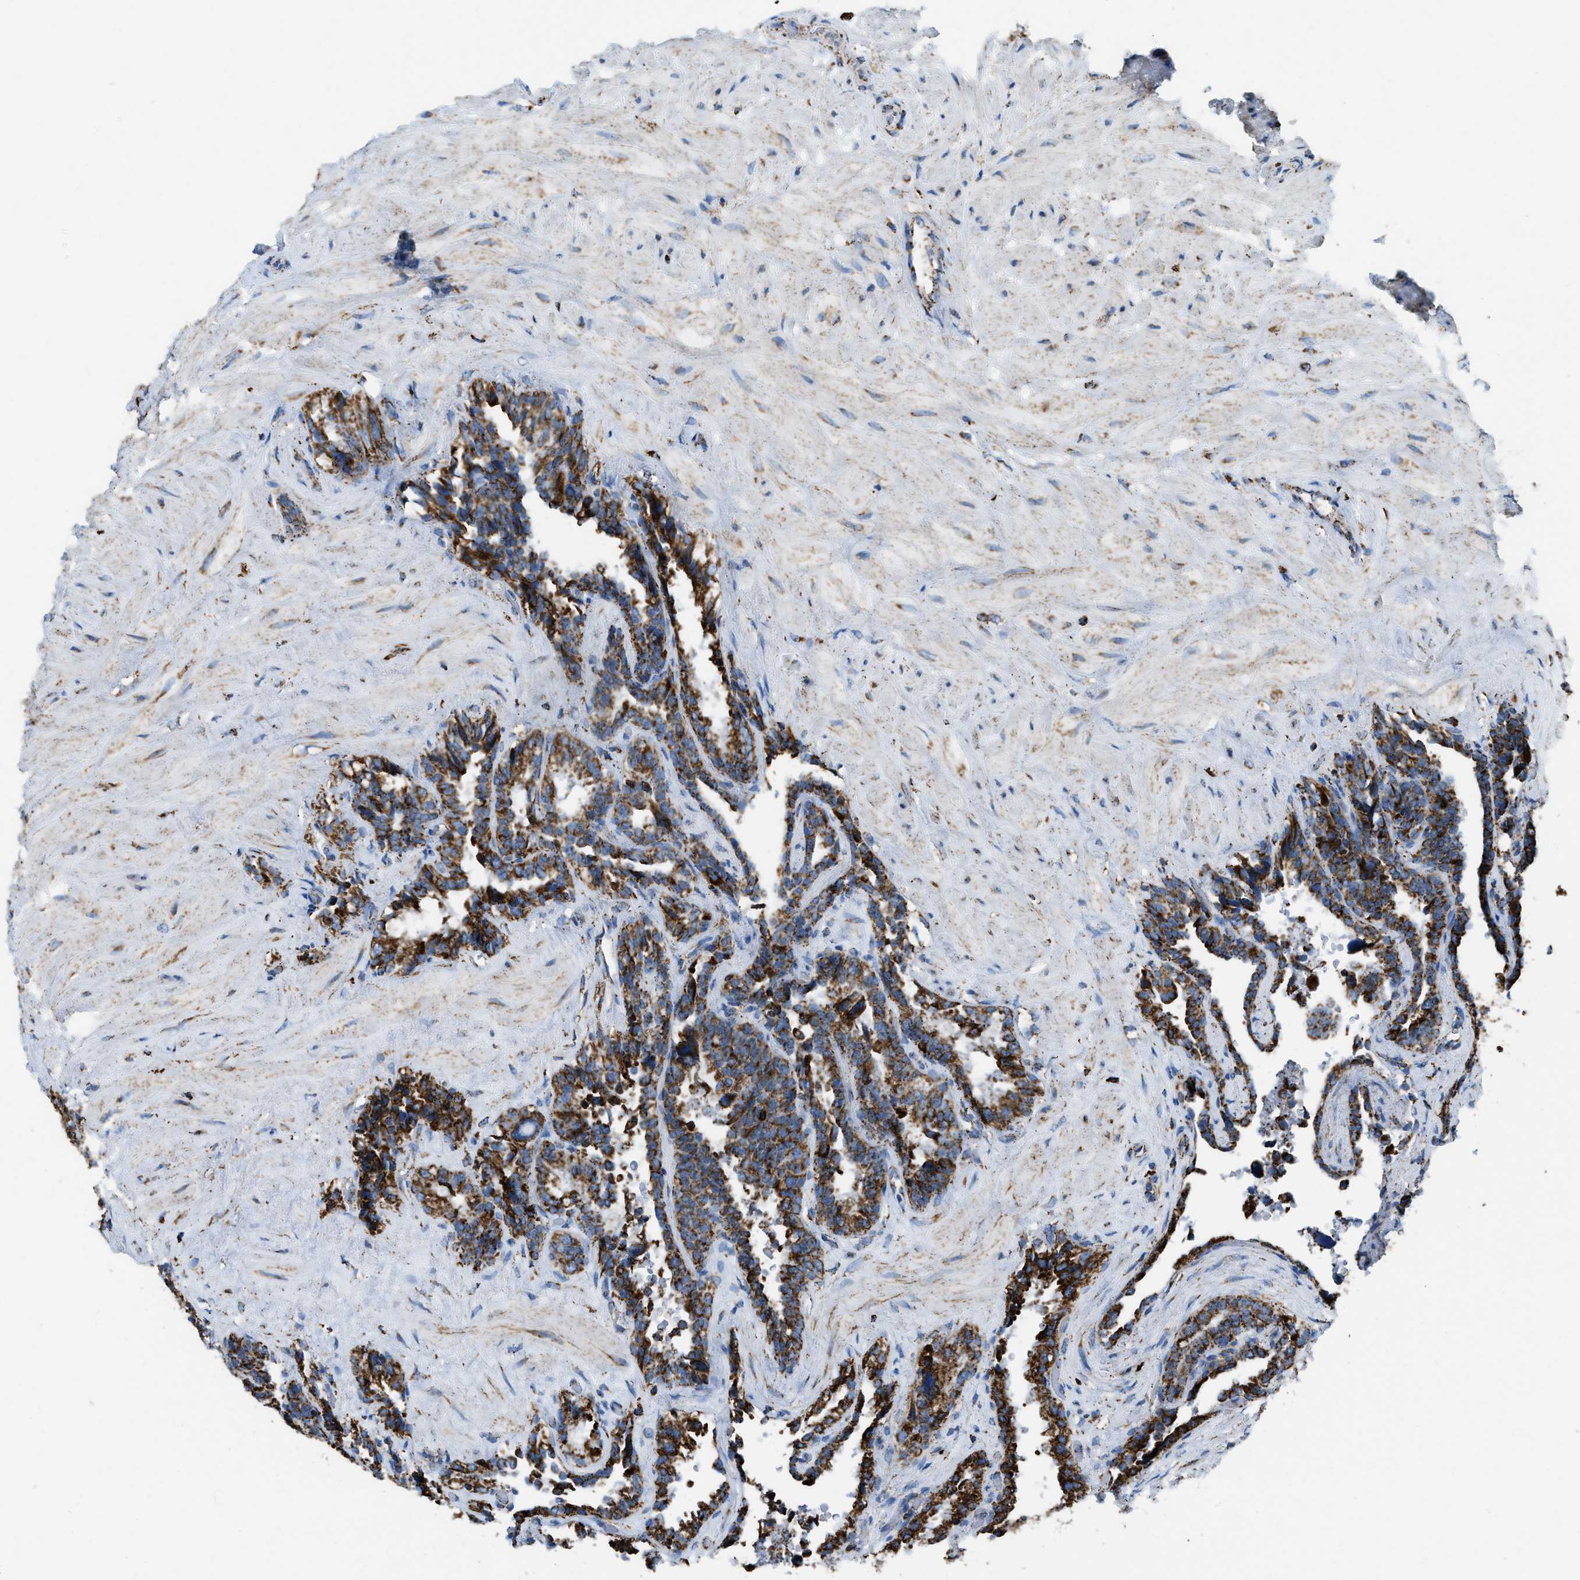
{"staining": {"intensity": "strong", "quantity": ">75%", "location": "cytoplasmic/membranous"}, "tissue": "seminal vesicle", "cell_type": "Glandular cells", "image_type": "normal", "snomed": [{"axis": "morphology", "description": "Normal tissue, NOS"}, {"axis": "topography", "description": "Seminal veicle"}], "caption": "Immunohistochemistry (IHC) staining of benign seminal vesicle, which exhibits high levels of strong cytoplasmic/membranous expression in about >75% of glandular cells indicating strong cytoplasmic/membranous protein expression. The staining was performed using DAB (brown) for protein detection and nuclei were counterstained in hematoxylin (blue).", "gene": "ETFB", "patient": {"sex": "male", "age": 68}}